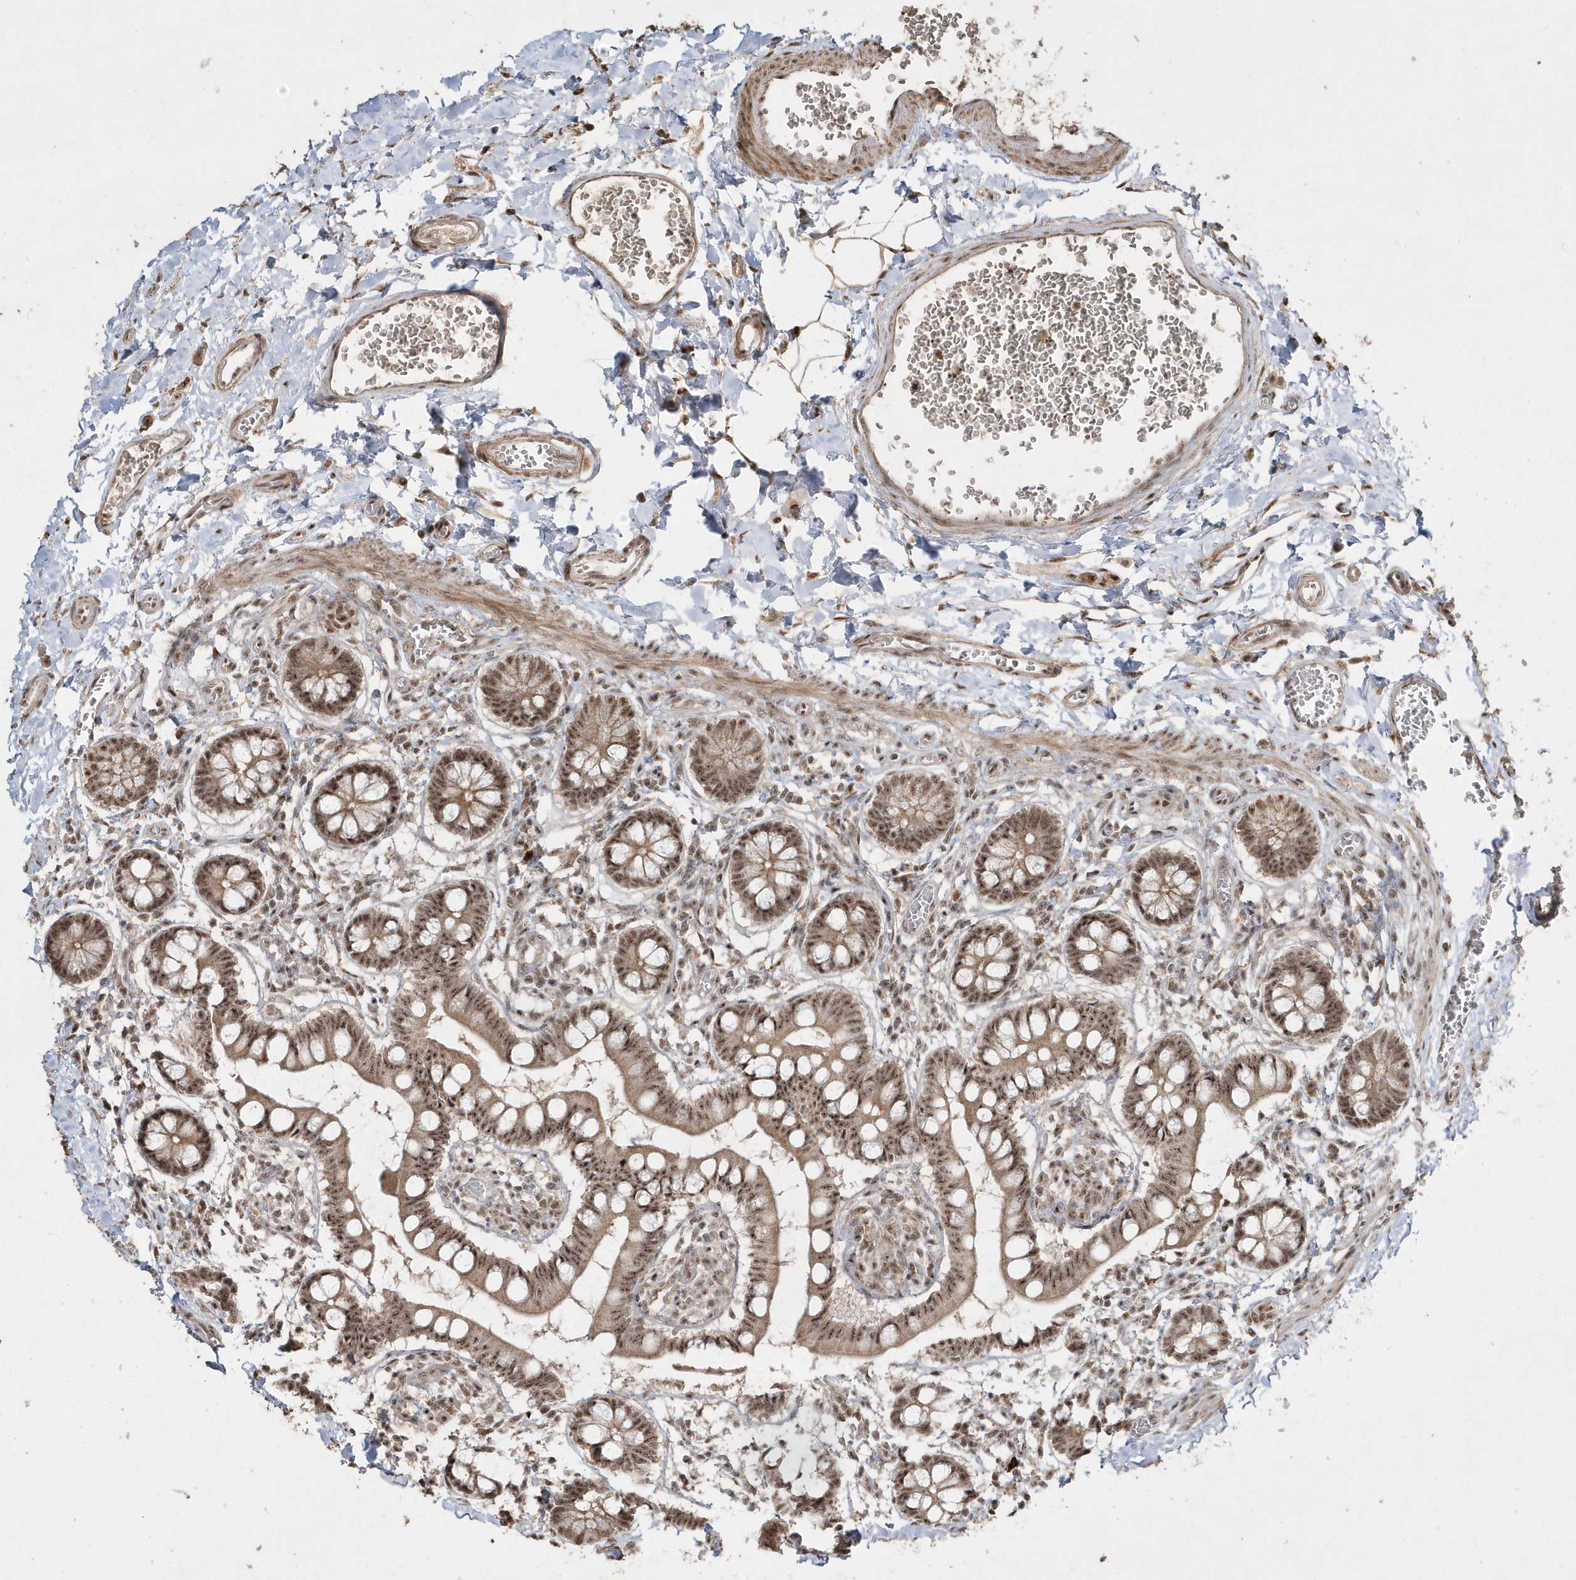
{"staining": {"intensity": "strong", "quantity": ">75%", "location": "cytoplasmic/membranous,nuclear"}, "tissue": "small intestine", "cell_type": "Glandular cells", "image_type": "normal", "snomed": [{"axis": "morphology", "description": "Normal tissue, NOS"}, {"axis": "topography", "description": "Small intestine"}], "caption": "Small intestine stained with a brown dye demonstrates strong cytoplasmic/membranous,nuclear positive expression in approximately >75% of glandular cells.", "gene": "POLR3B", "patient": {"sex": "male", "age": 52}}